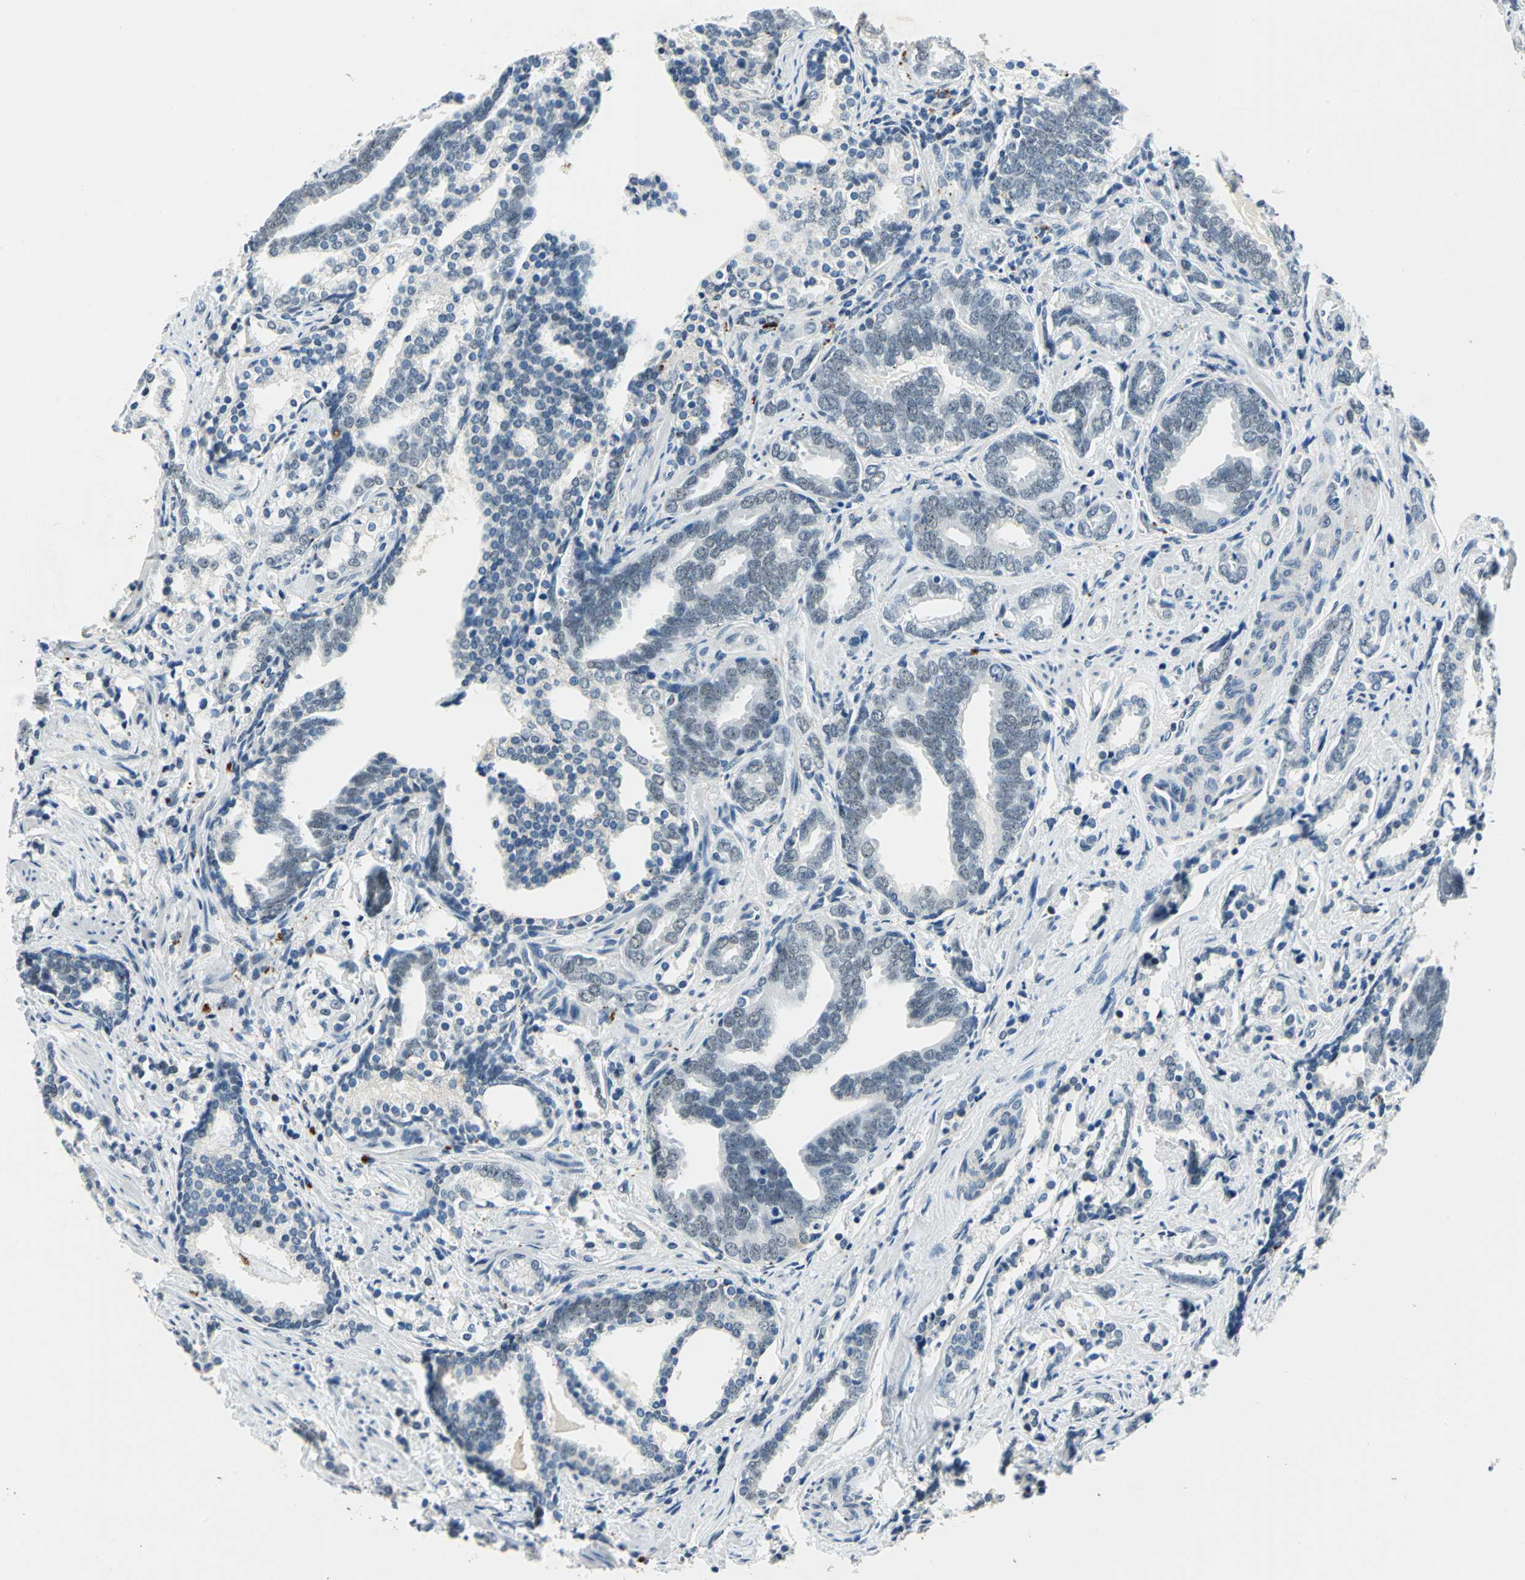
{"staining": {"intensity": "negative", "quantity": "none", "location": "none"}, "tissue": "prostate cancer", "cell_type": "Tumor cells", "image_type": "cancer", "snomed": [{"axis": "morphology", "description": "Adenocarcinoma, Medium grade"}, {"axis": "topography", "description": "Prostate"}], "caption": "There is no significant expression in tumor cells of prostate cancer. (DAB (3,3'-diaminobenzidine) IHC with hematoxylin counter stain).", "gene": "RAD17", "patient": {"sex": "male", "age": 67}}